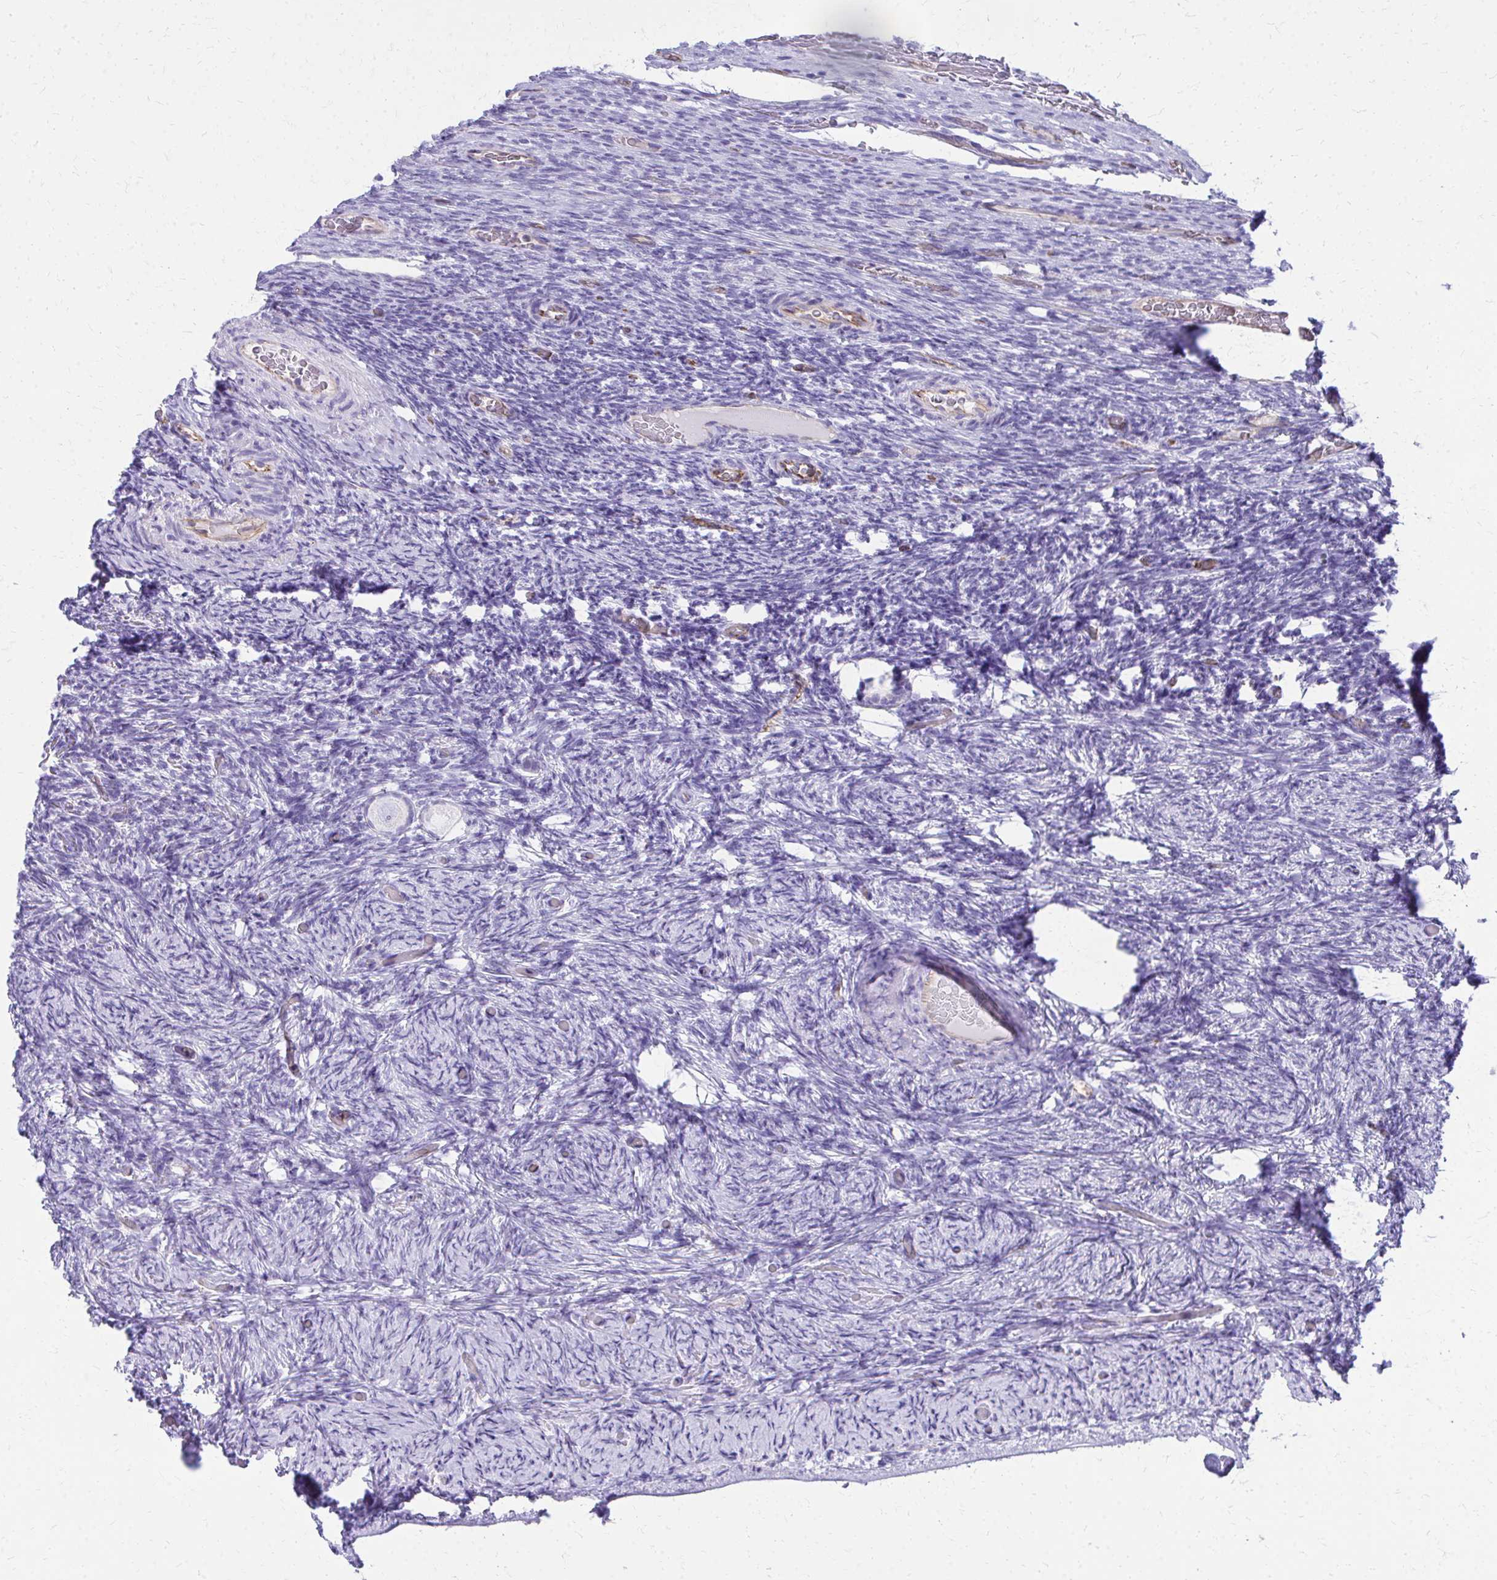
{"staining": {"intensity": "negative", "quantity": "none", "location": "none"}, "tissue": "ovary", "cell_type": "Follicle cells", "image_type": "normal", "snomed": [{"axis": "morphology", "description": "Normal tissue, NOS"}, {"axis": "topography", "description": "Ovary"}], "caption": "A histopathology image of ovary stained for a protein shows no brown staining in follicle cells.", "gene": "TPSG1", "patient": {"sex": "female", "age": 34}}